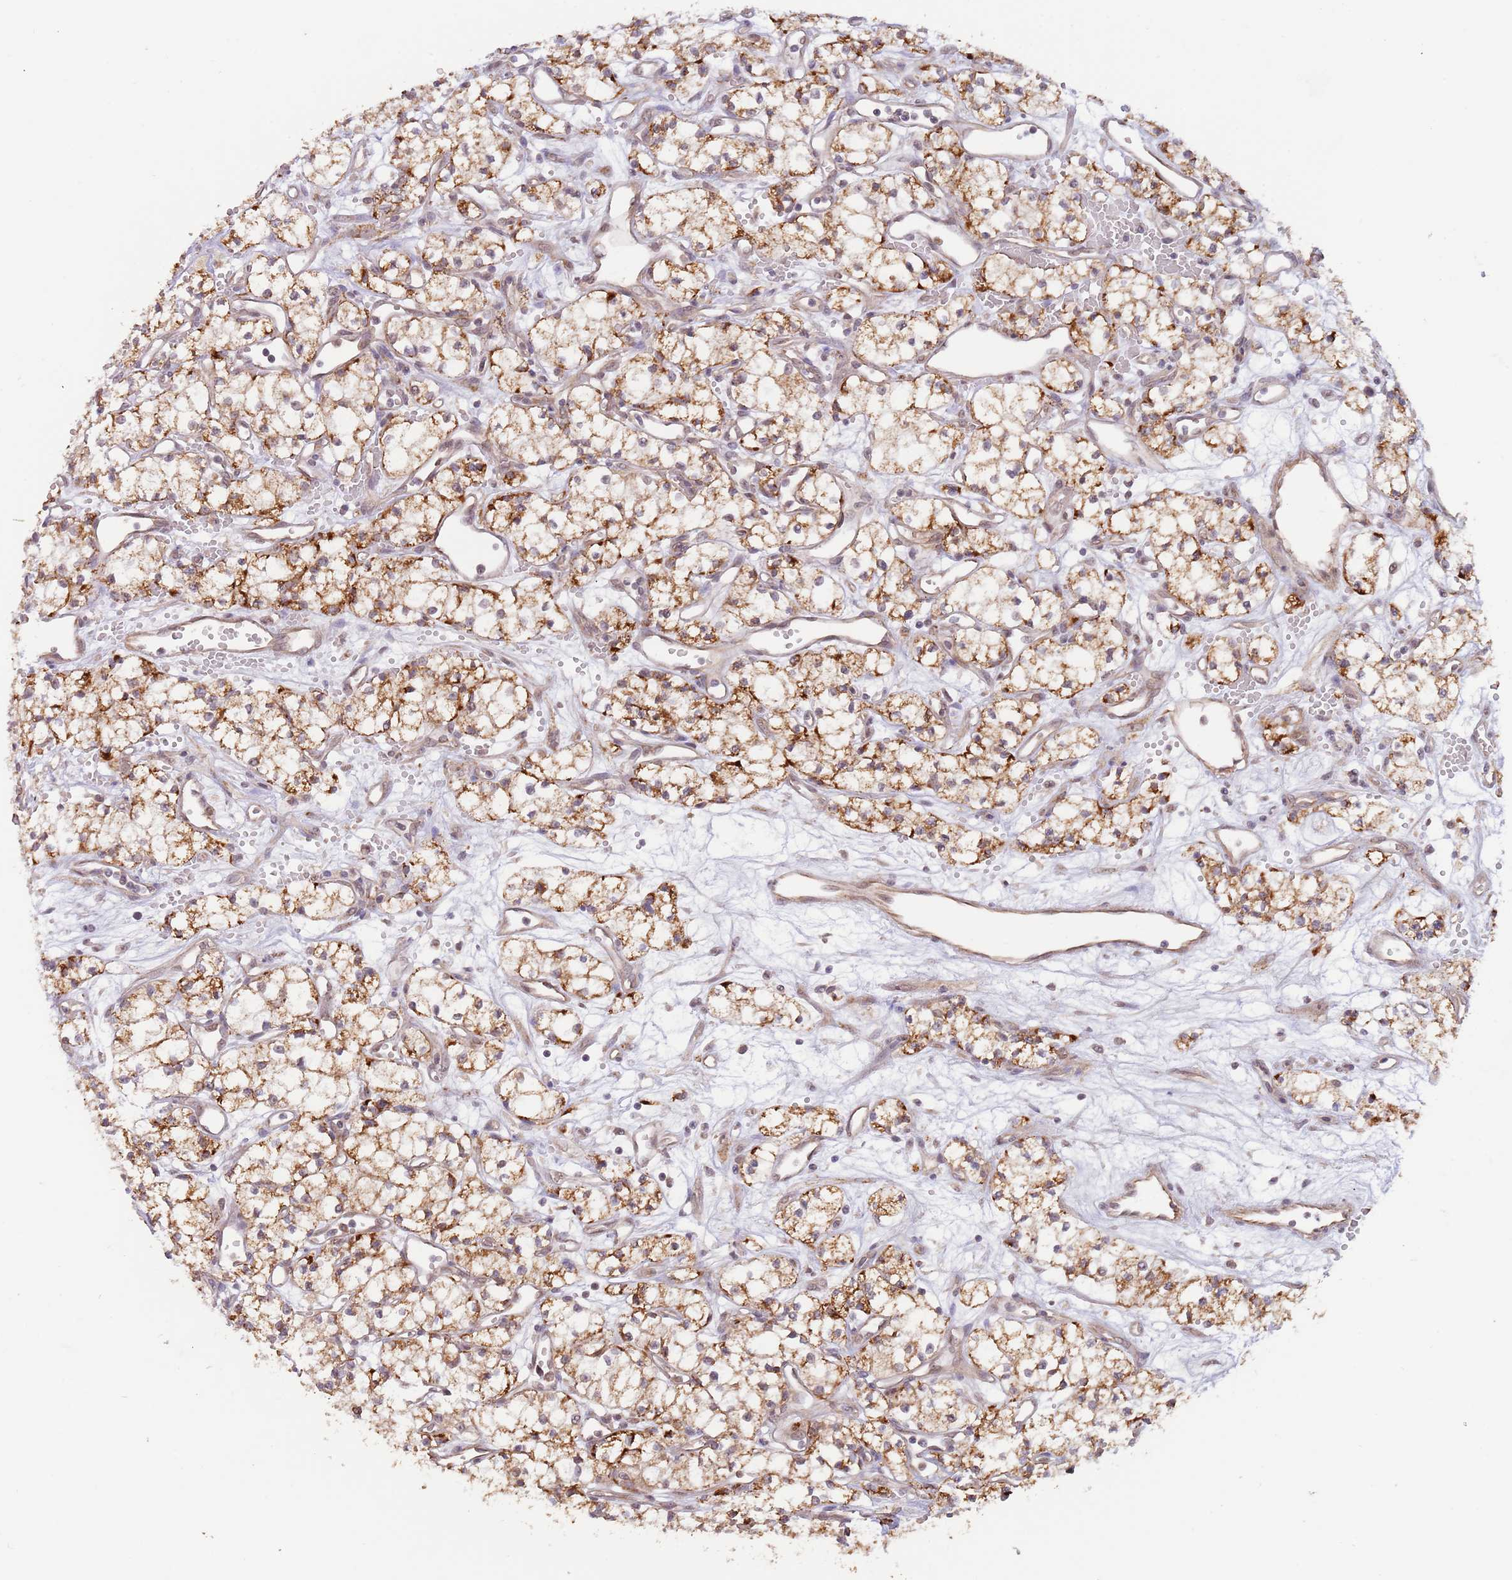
{"staining": {"intensity": "moderate", "quantity": ">75%", "location": "cytoplasmic/membranous"}, "tissue": "renal cancer", "cell_type": "Tumor cells", "image_type": "cancer", "snomed": [{"axis": "morphology", "description": "Adenocarcinoma, NOS"}, {"axis": "topography", "description": "Kidney"}], "caption": "Immunohistochemistry of renal adenocarcinoma exhibits medium levels of moderate cytoplasmic/membranous expression in approximately >75% of tumor cells.", "gene": "UQCC3", "patient": {"sex": "male", "age": 59}}